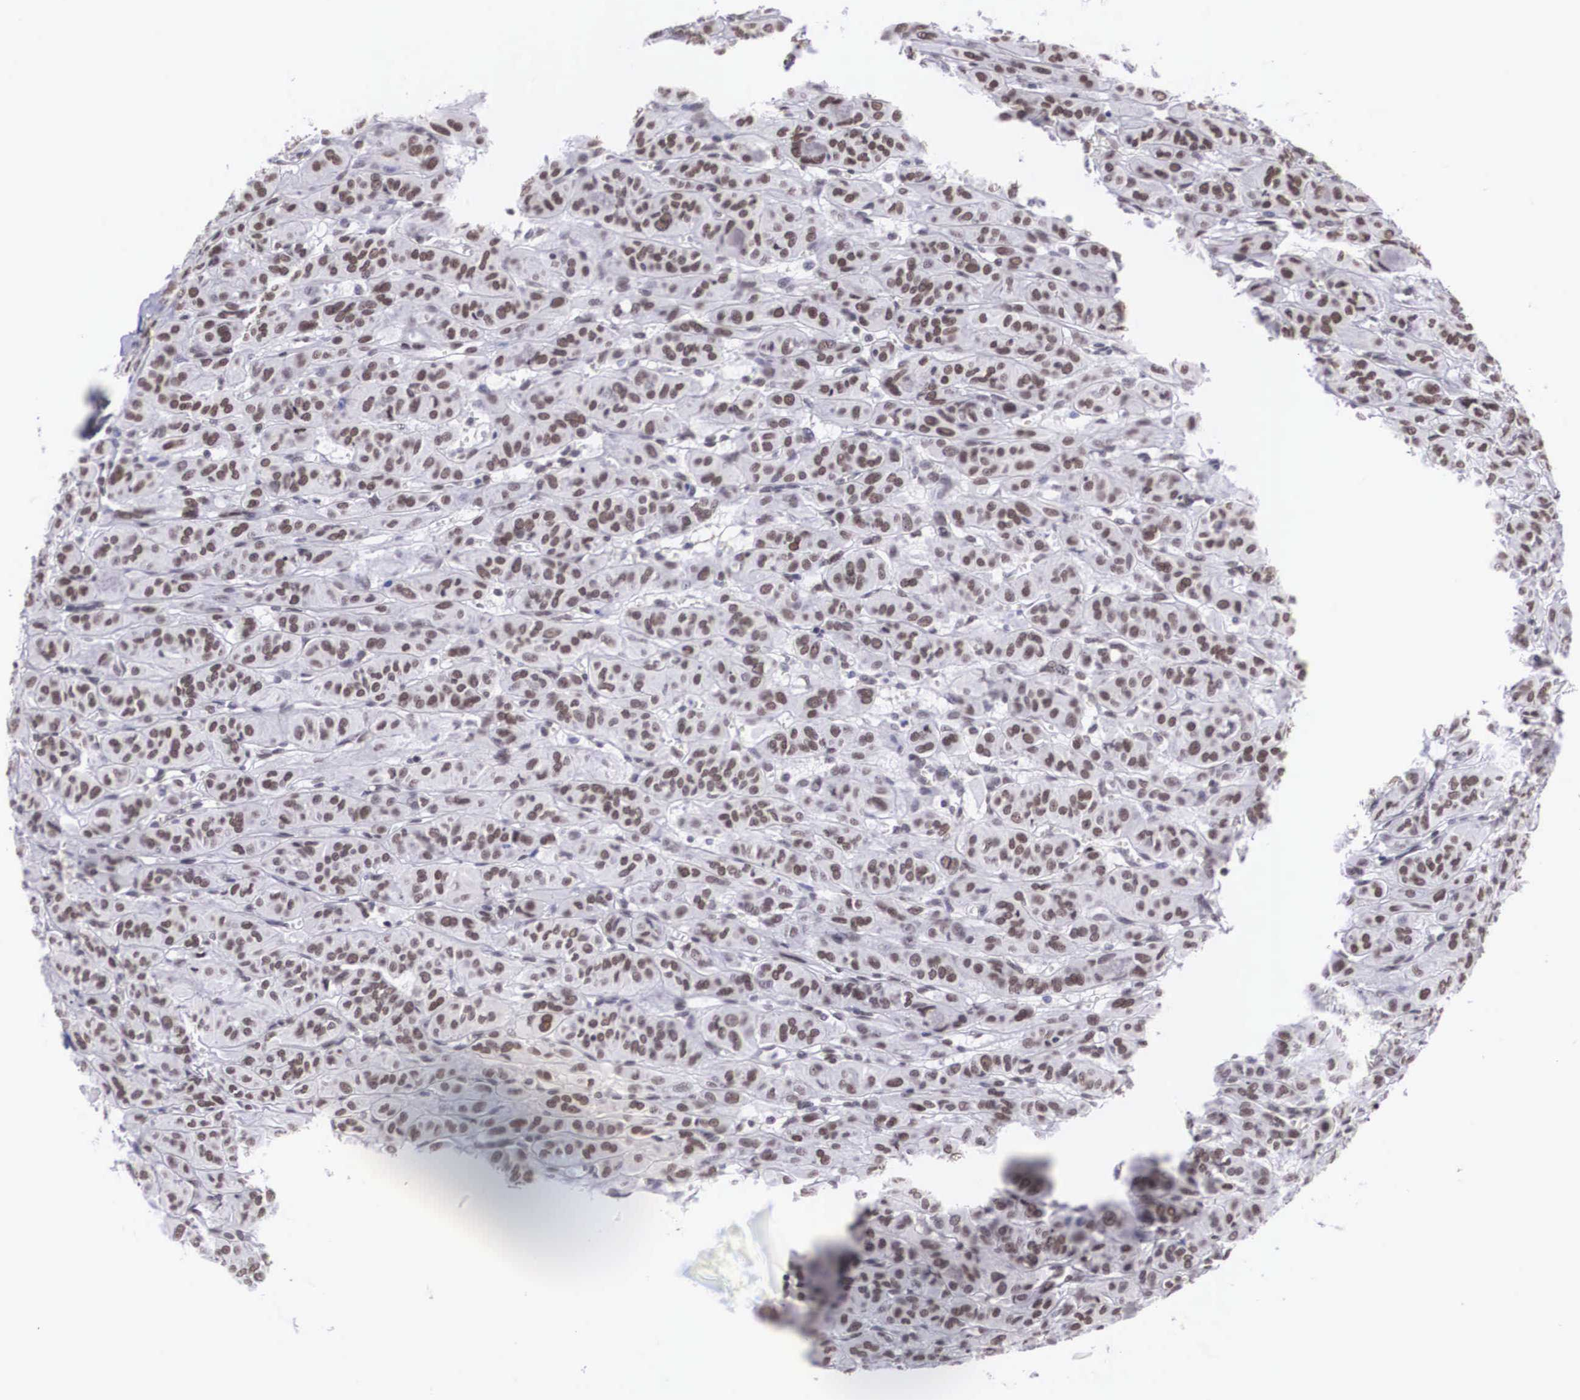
{"staining": {"intensity": "moderate", "quantity": ">75%", "location": "nuclear"}, "tissue": "thyroid cancer", "cell_type": "Tumor cells", "image_type": "cancer", "snomed": [{"axis": "morphology", "description": "Follicular adenoma carcinoma, NOS"}, {"axis": "topography", "description": "Thyroid gland"}], "caption": "Immunohistochemistry (IHC) of thyroid cancer demonstrates medium levels of moderate nuclear staining in approximately >75% of tumor cells. The protein of interest is stained brown, and the nuclei are stained in blue (DAB IHC with brightfield microscopy, high magnification).", "gene": "CSTF2", "patient": {"sex": "female", "age": 71}}